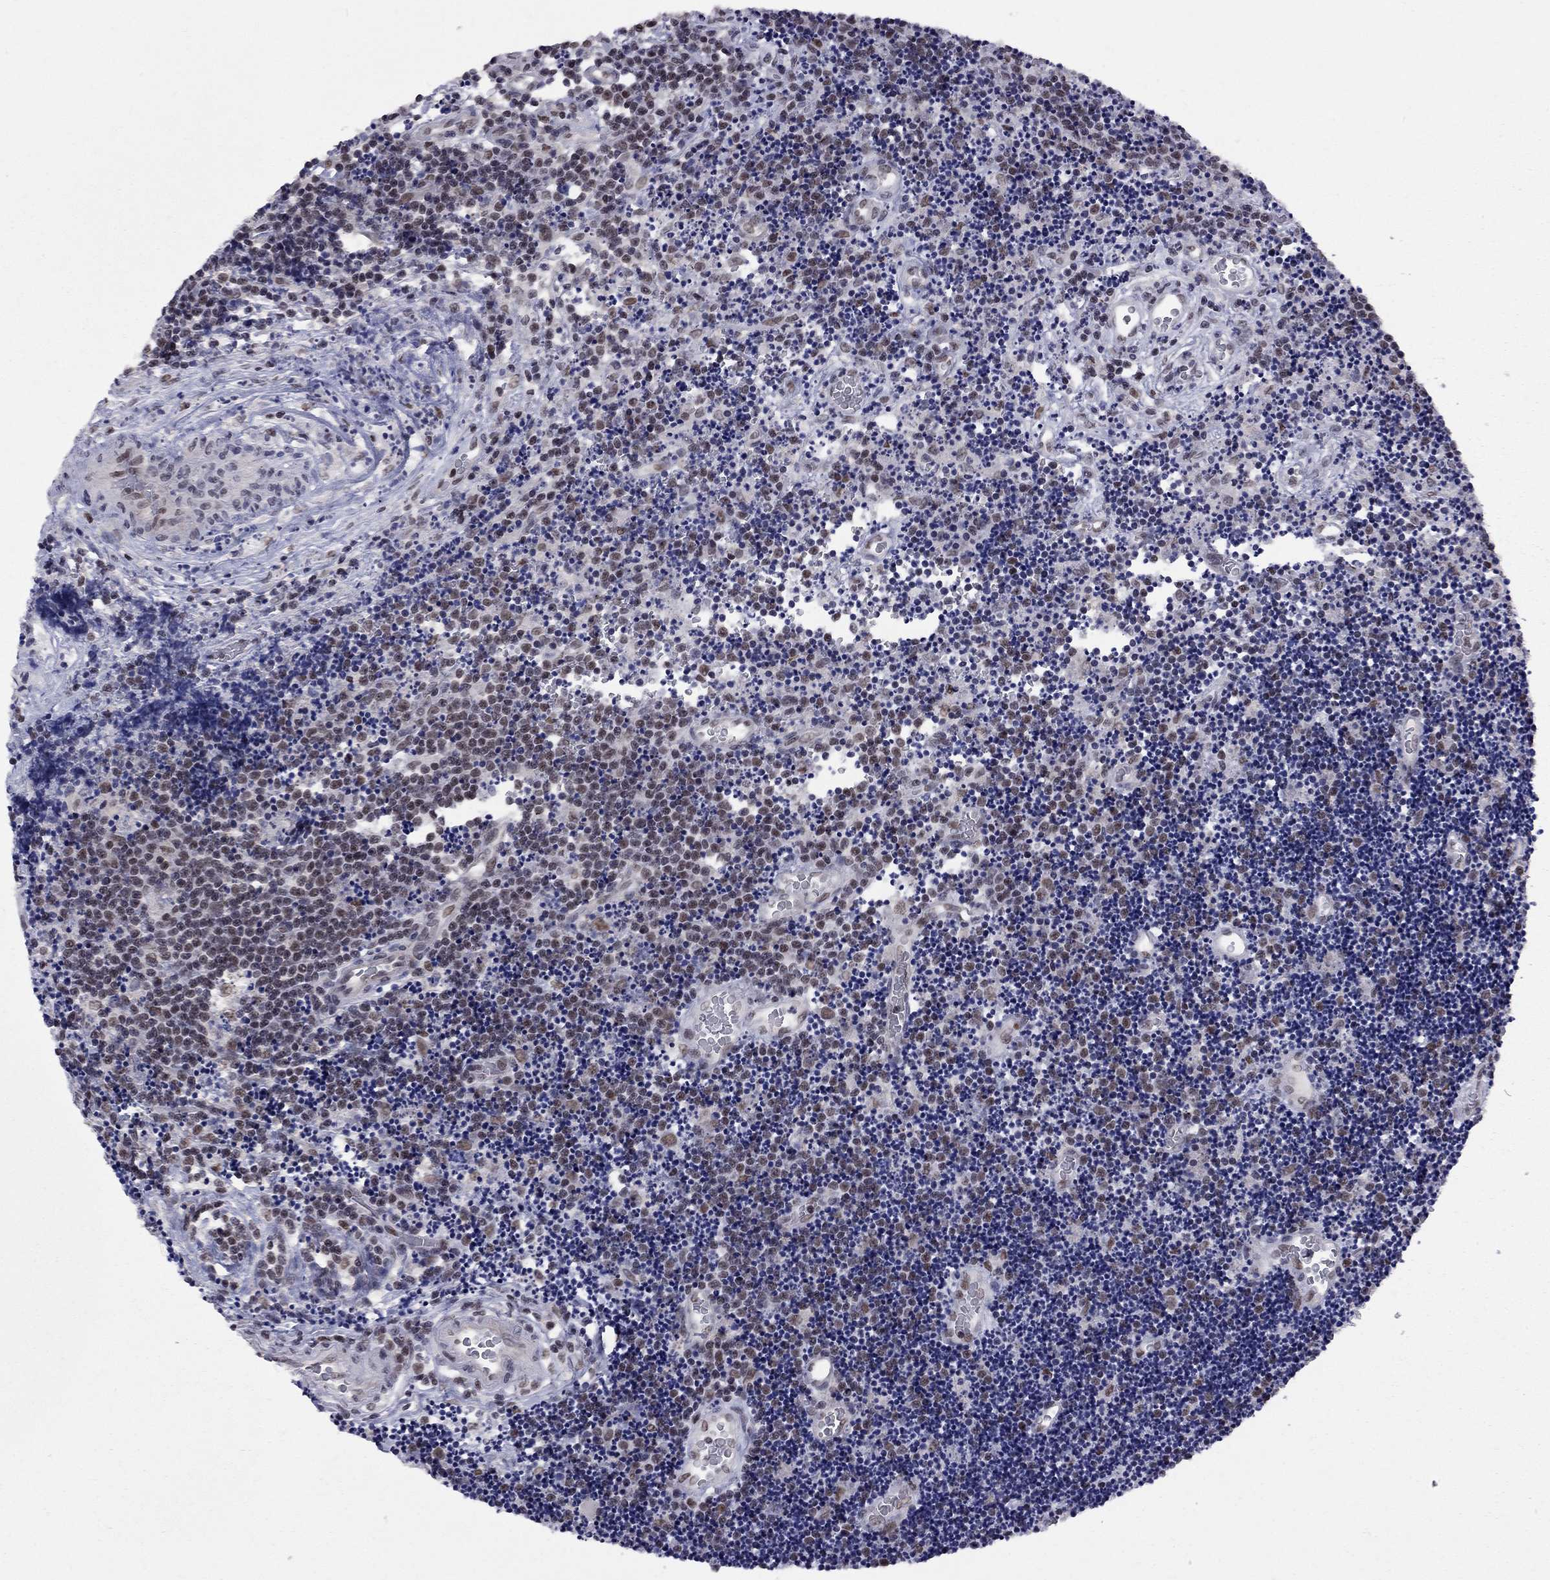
{"staining": {"intensity": "weak", "quantity": "25%-75%", "location": "nuclear"}, "tissue": "lymphoma", "cell_type": "Tumor cells", "image_type": "cancer", "snomed": [{"axis": "morphology", "description": "Malignant lymphoma, non-Hodgkin's type, Low grade"}, {"axis": "topography", "description": "Brain"}], "caption": "Weak nuclear protein positivity is appreciated in approximately 25%-75% of tumor cells in lymphoma.", "gene": "TAF9", "patient": {"sex": "female", "age": 66}}